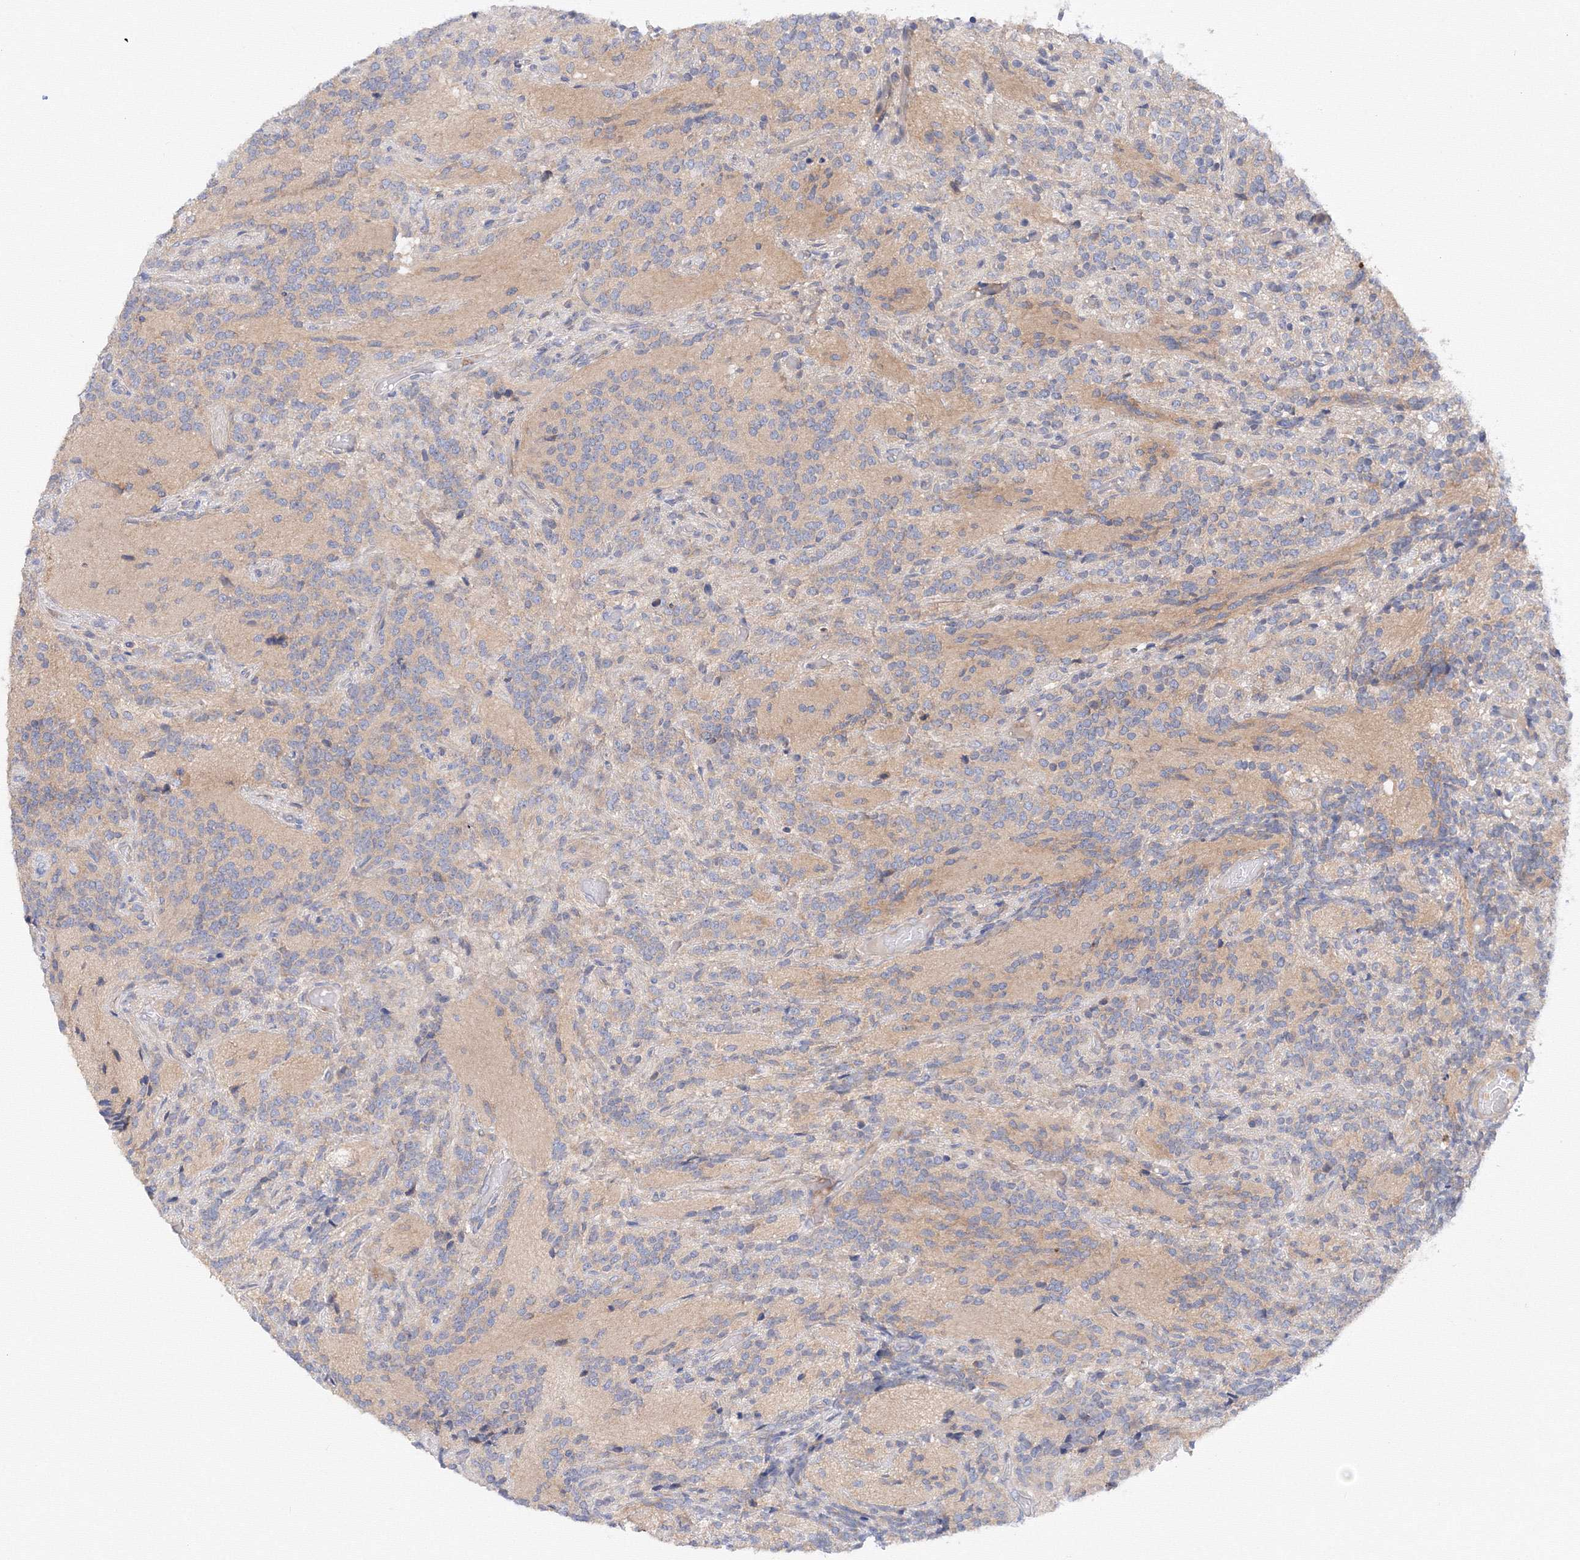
{"staining": {"intensity": "weak", "quantity": "<25%", "location": "cytoplasmic/membranous"}, "tissue": "glioma", "cell_type": "Tumor cells", "image_type": "cancer", "snomed": [{"axis": "morphology", "description": "Glioma, malignant, Low grade"}, {"axis": "topography", "description": "Brain"}], "caption": "The immunohistochemistry histopathology image has no significant staining in tumor cells of malignant low-grade glioma tissue.", "gene": "DIS3L2", "patient": {"sex": "female", "age": 1}}